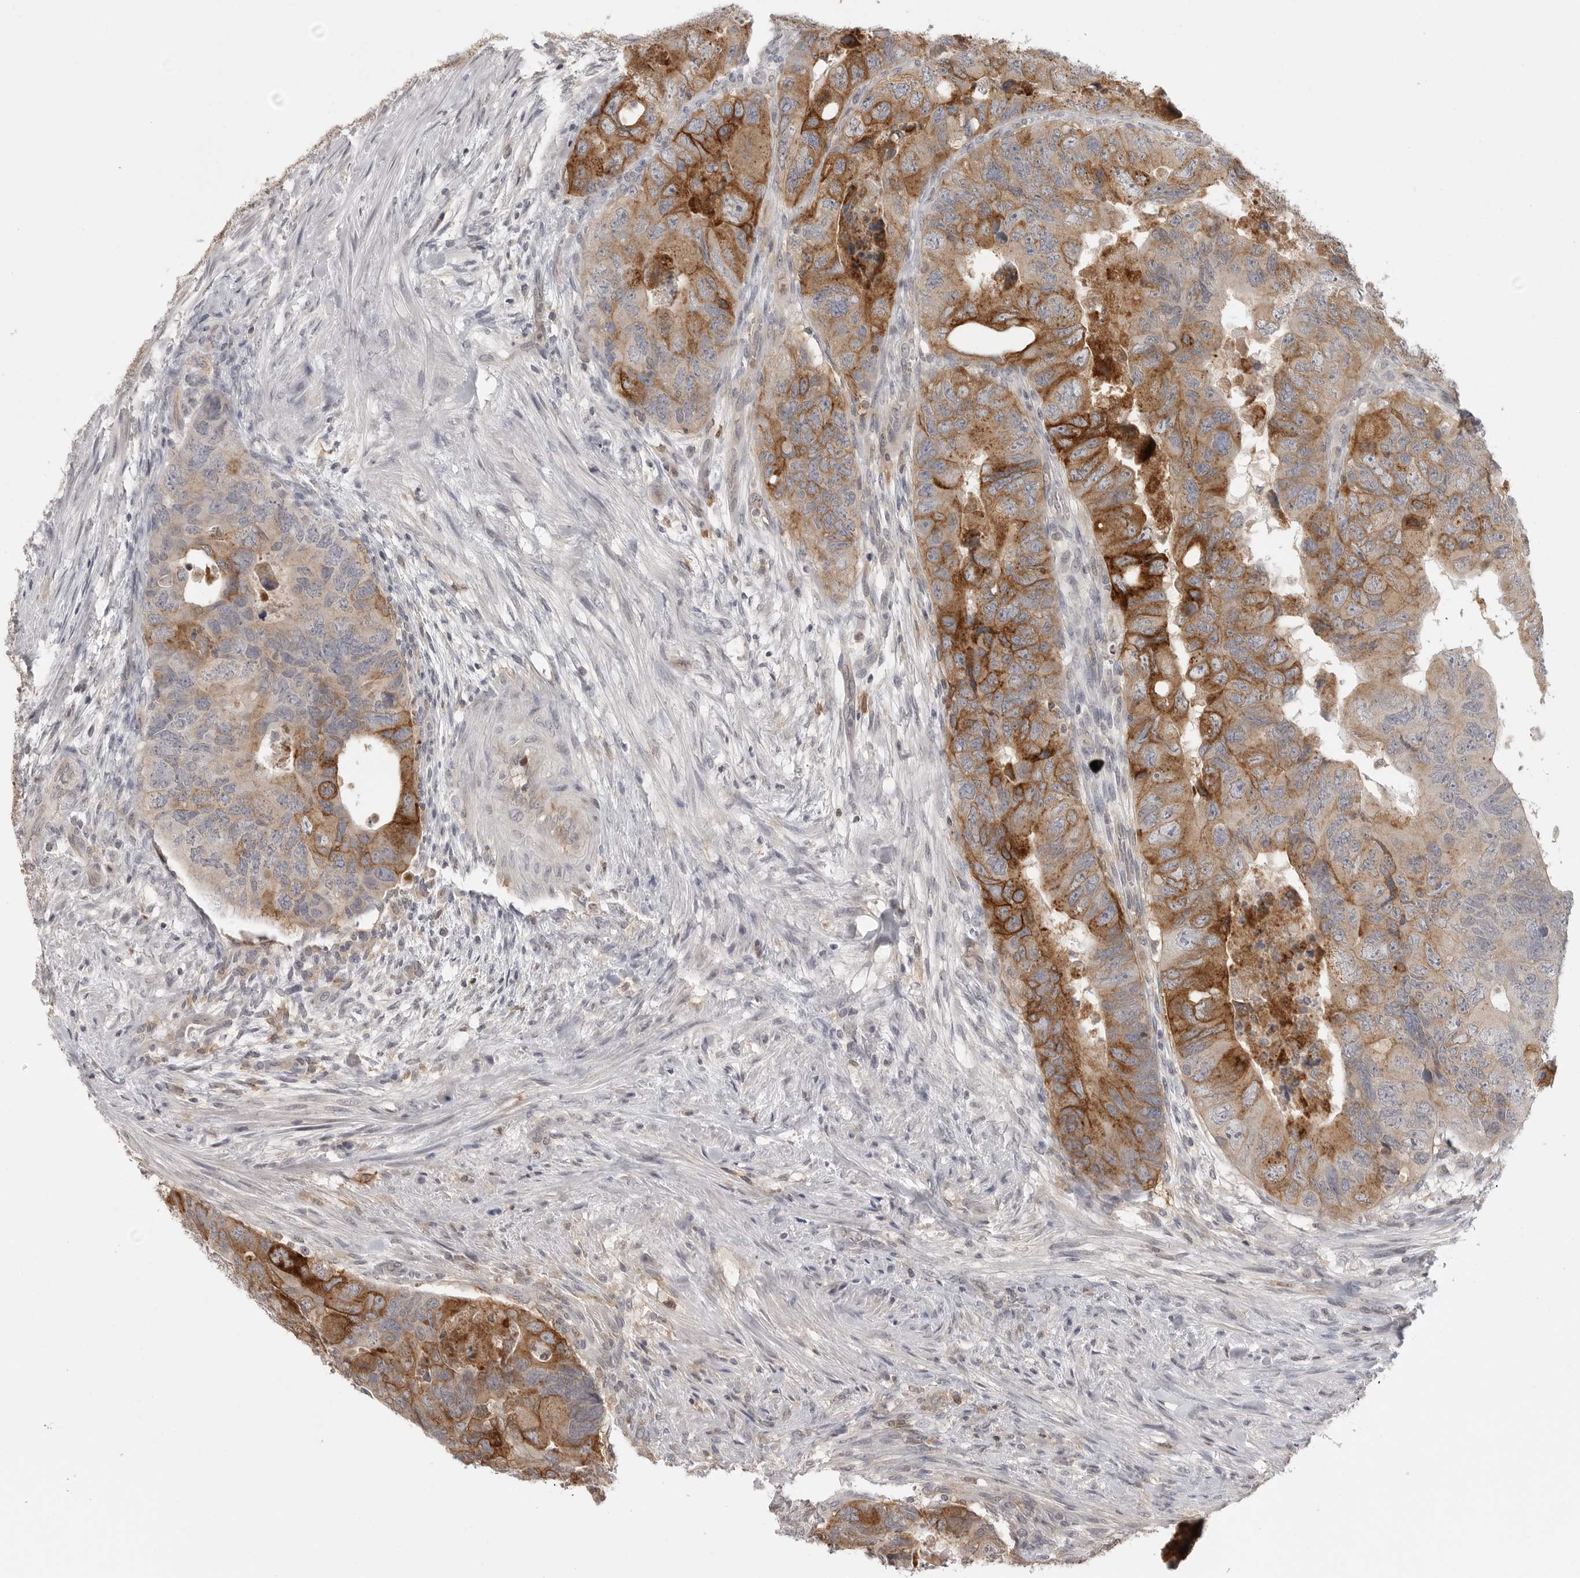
{"staining": {"intensity": "strong", "quantity": "25%-75%", "location": "cytoplasmic/membranous"}, "tissue": "colorectal cancer", "cell_type": "Tumor cells", "image_type": "cancer", "snomed": [{"axis": "morphology", "description": "Adenocarcinoma, NOS"}, {"axis": "topography", "description": "Rectum"}], "caption": "Protein expression analysis of colorectal cancer displays strong cytoplasmic/membranous expression in approximately 25%-75% of tumor cells. (DAB (3,3'-diaminobenzidine) IHC with brightfield microscopy, high magnification).", "gene": "IFNGR1", "patient": {"sex": "male", "age": 63}}